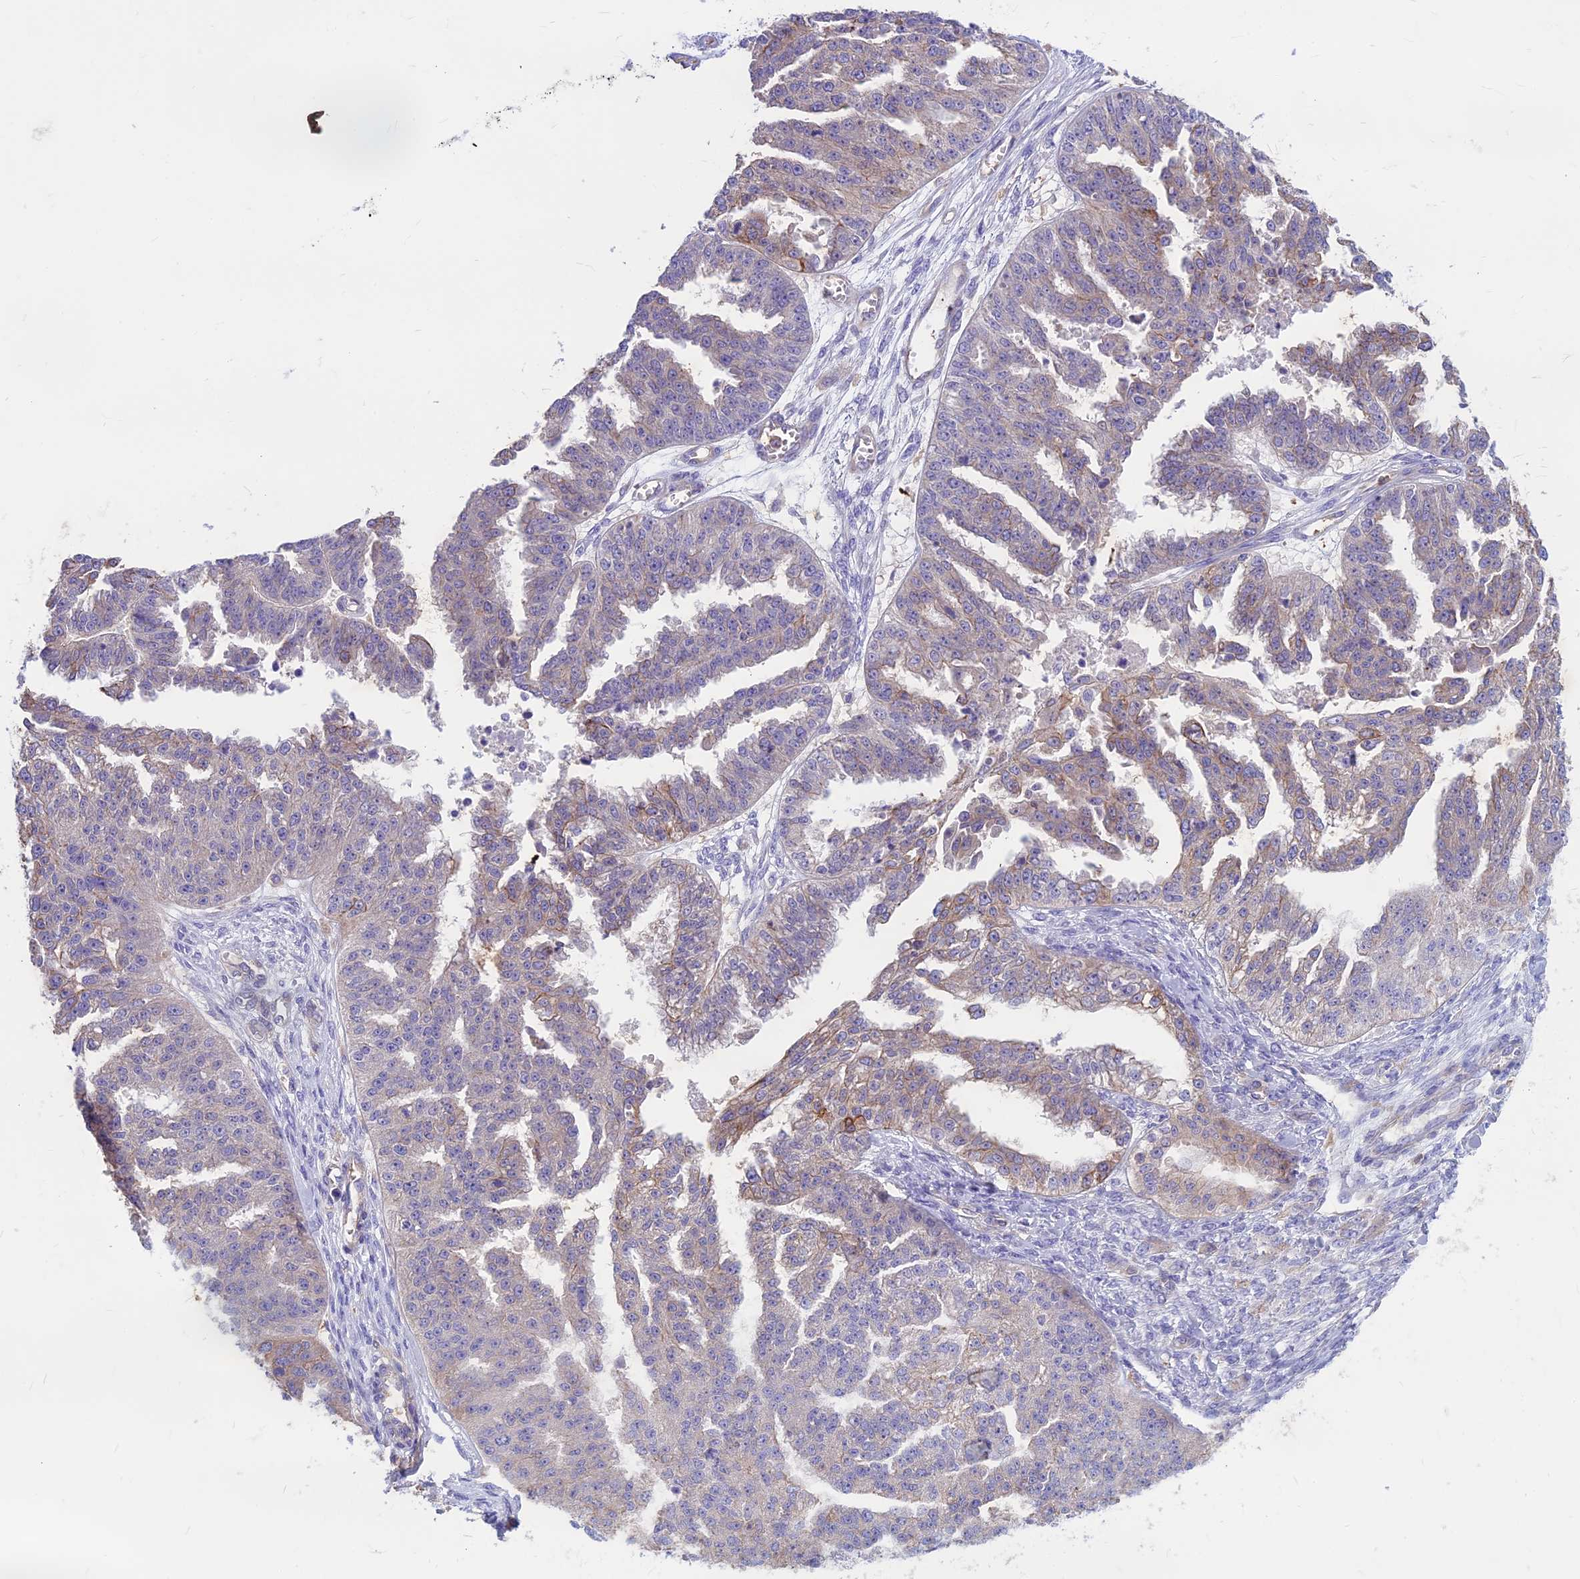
{"staining": {"intensity": "moderate", "quantity": "<25%", "location": "cytoplasmic/membranous"}, "tissue": "ovarian cancer", "cell_type": "Tumor cells", "image_type": "cancer", "snomed": [{"axis": "morphology", "description": "Cystadenocarcinoma, serous, NOS"}, {"axis": "topography", "description": "Ovary"}], "caption": "Human ovarian cancer stained with a protein marker reveals moderate staining in tumor cells.", "gene": "CDAN1", "patient": {"sex": "female", "age": 58}}